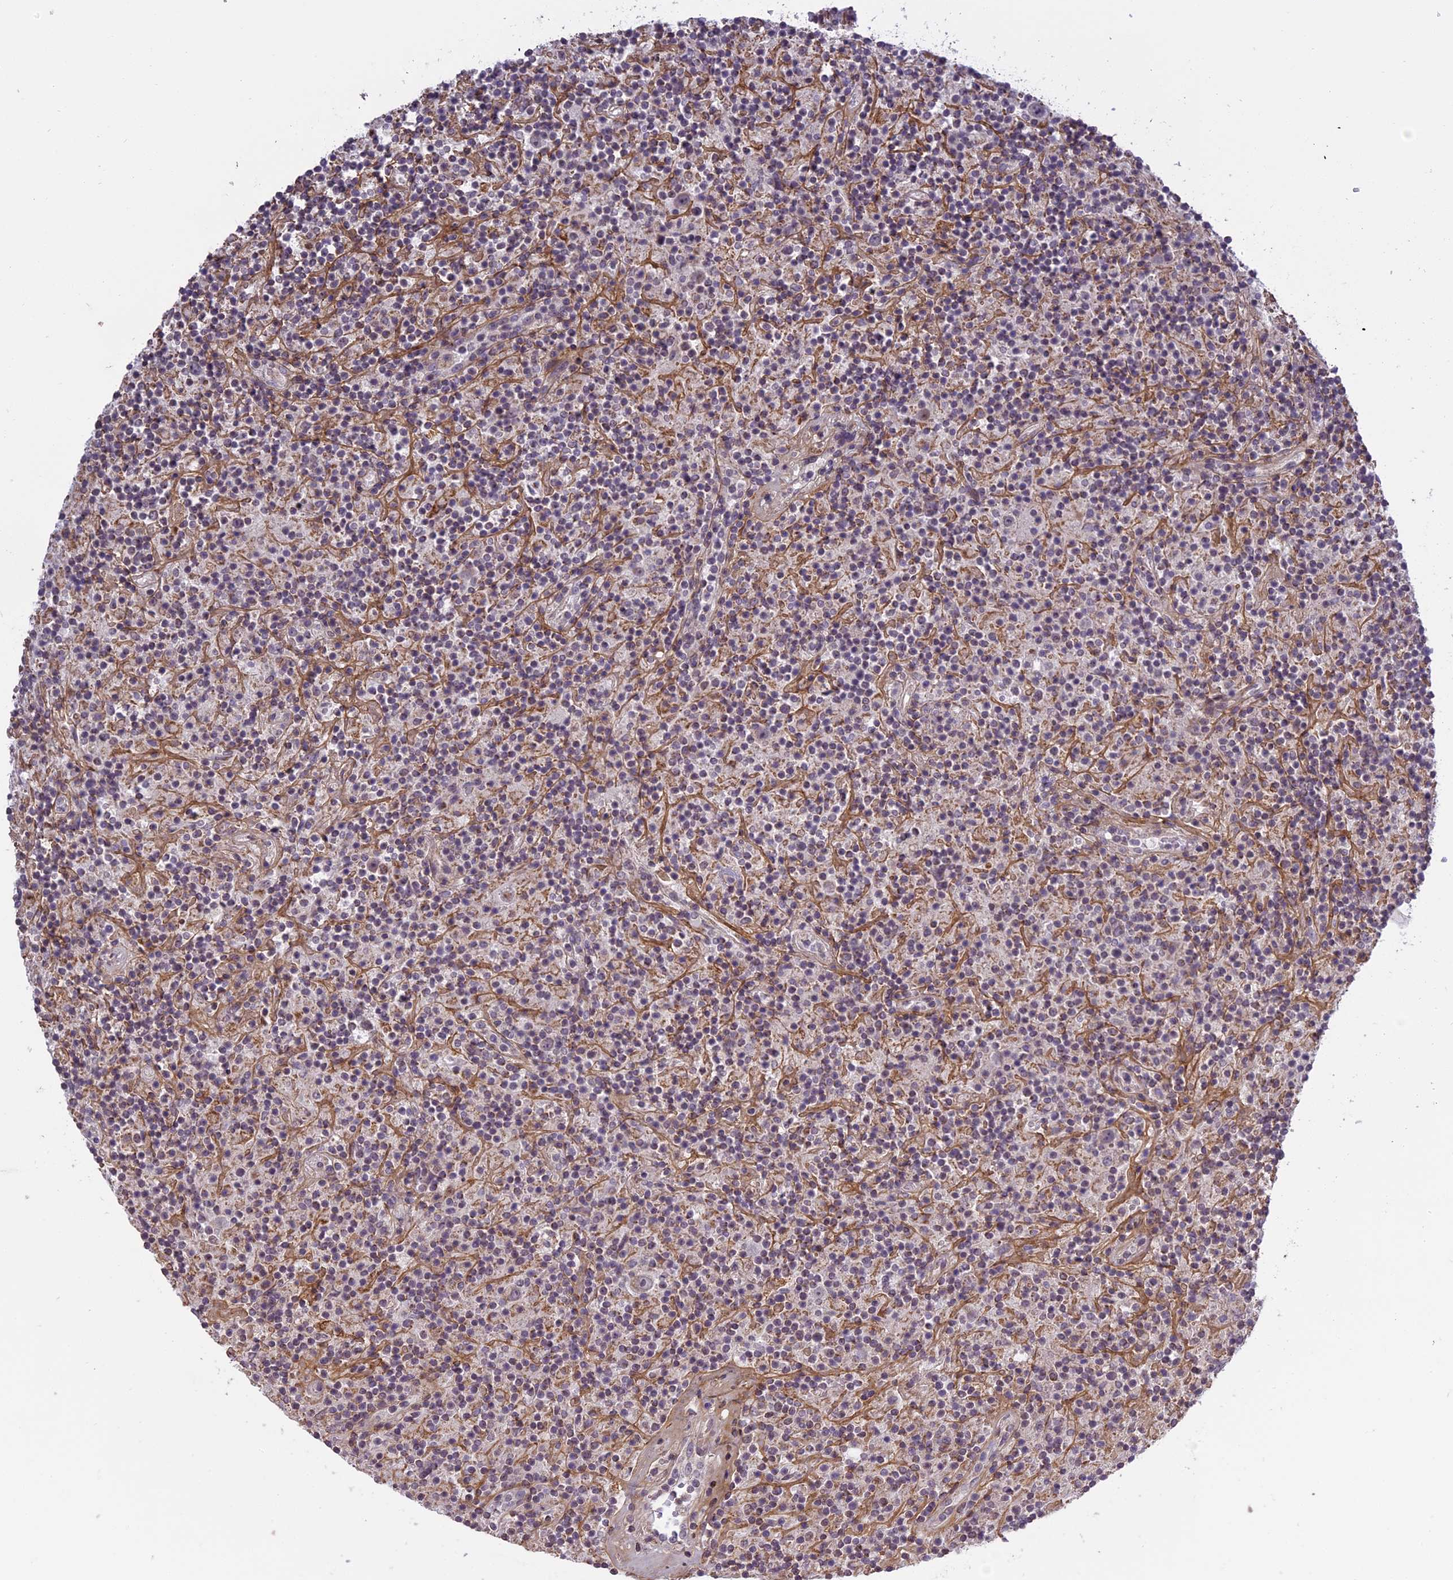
{"staining": {"intensity": "weak", "quantity": "25%-75%", "location": "nuclear"}, "tissue": "lymphoma", "cell_type": "Tumor cells", "image_type": "cancer", "snomed": [{"axis": "morphology", "description": "Hodgkin's disease, NOS"}, {"axis": "topography", "description": "Lymph node"}], "caption": "Immunohistochemistry staining of Hodgkin's disease, which reveals low levels of weak nuclear staining in approximately 25%-75% of tumor cells indicating weak nuclear protein staining. The staining was performed using DAB (brown) for protein detection and nuclei were counterstained in hematoxylin (blue).", "gene": "ERG28", "patient": {"sex": "male", "age": 70}}